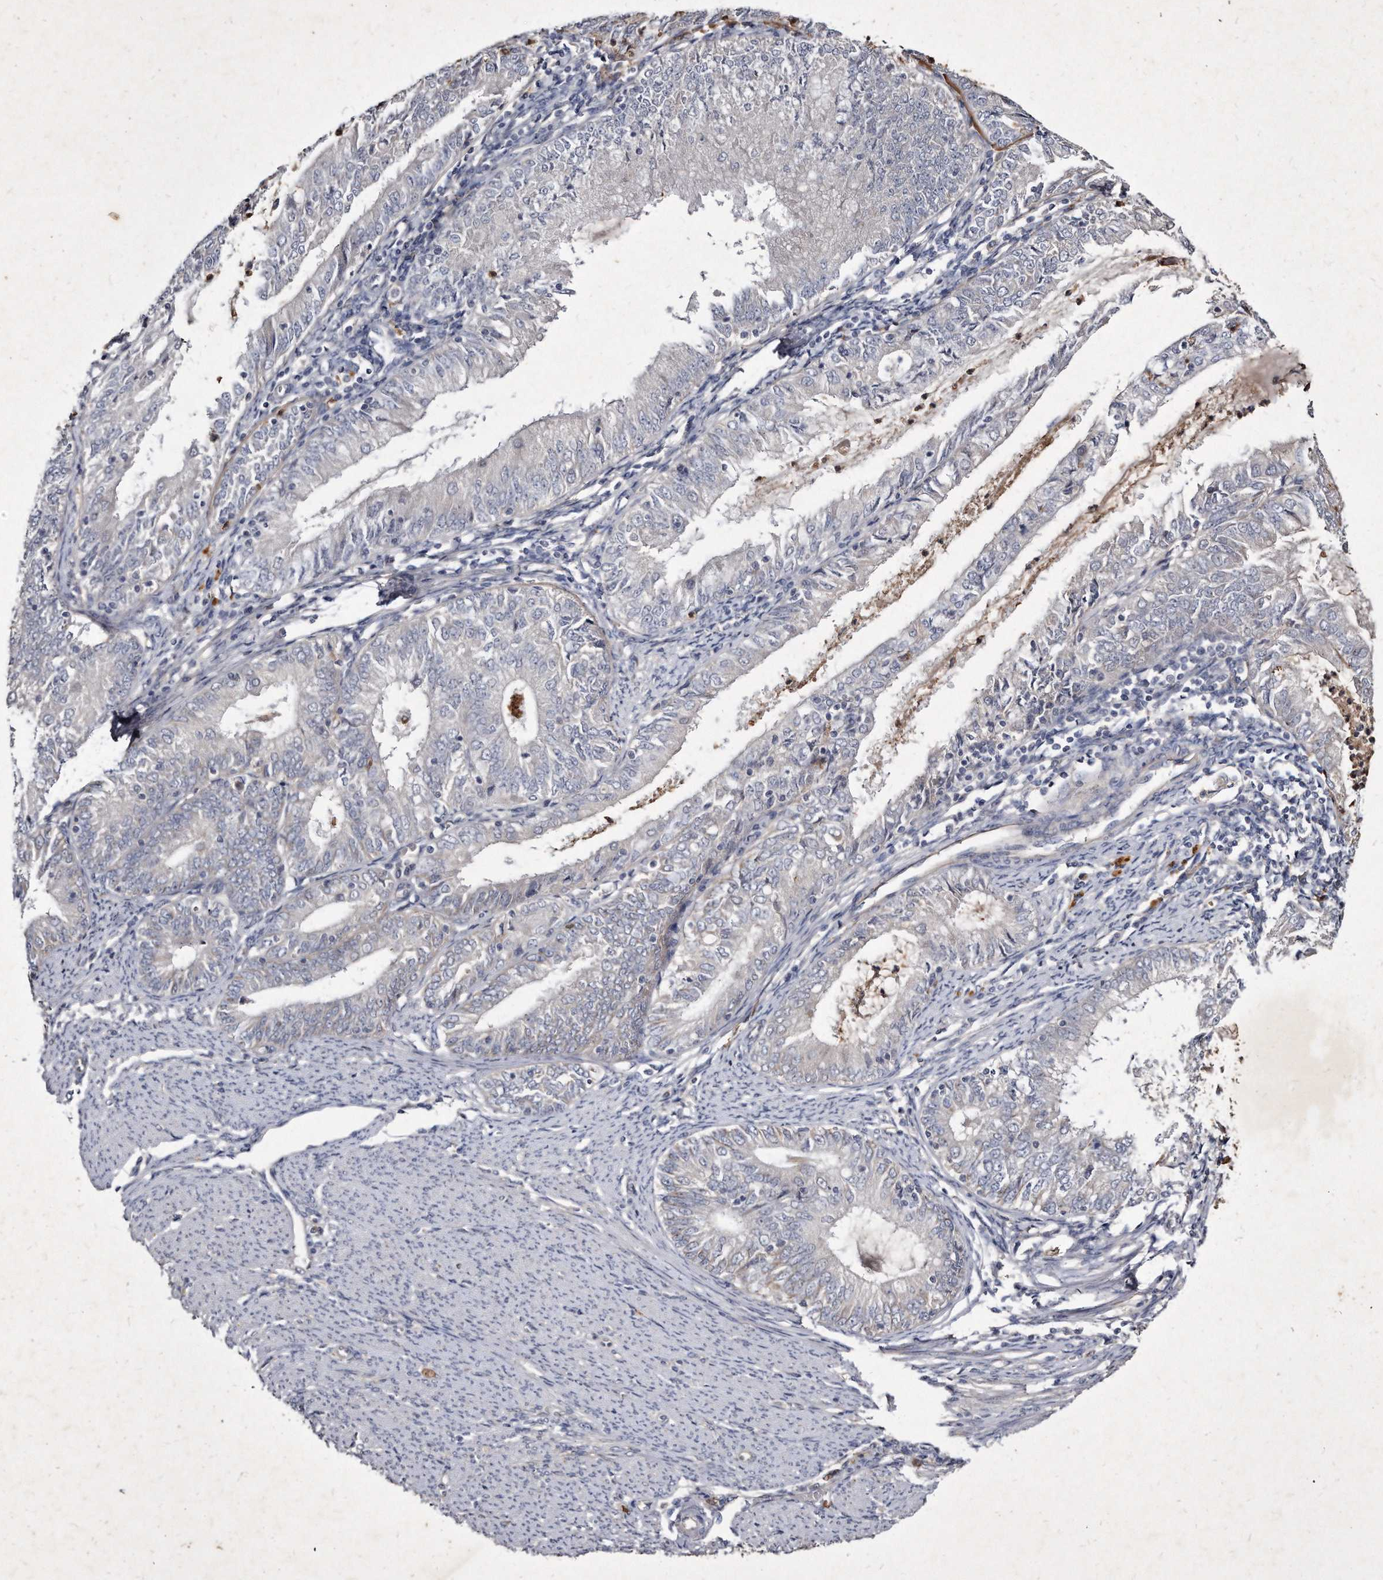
{"staining": {"intensity": "negative", "quantity": "none", "location": "none"}, "tissue": "endometrial cancer", "cell_type": "Tumor cells", "image_type": "cancer", "snomed": [{"axis": "morphology", "description": "Adenocarcinoma, NOS"}, {"axis": "topography", "description": "Endometrium"}], "caption": "This is a image of IHC staining of adenocarcinoma (endometrial), which shows no staining in tumor cells.", "gene": "KLHDC3", "patient": {"sex": "female", "age": 57}}